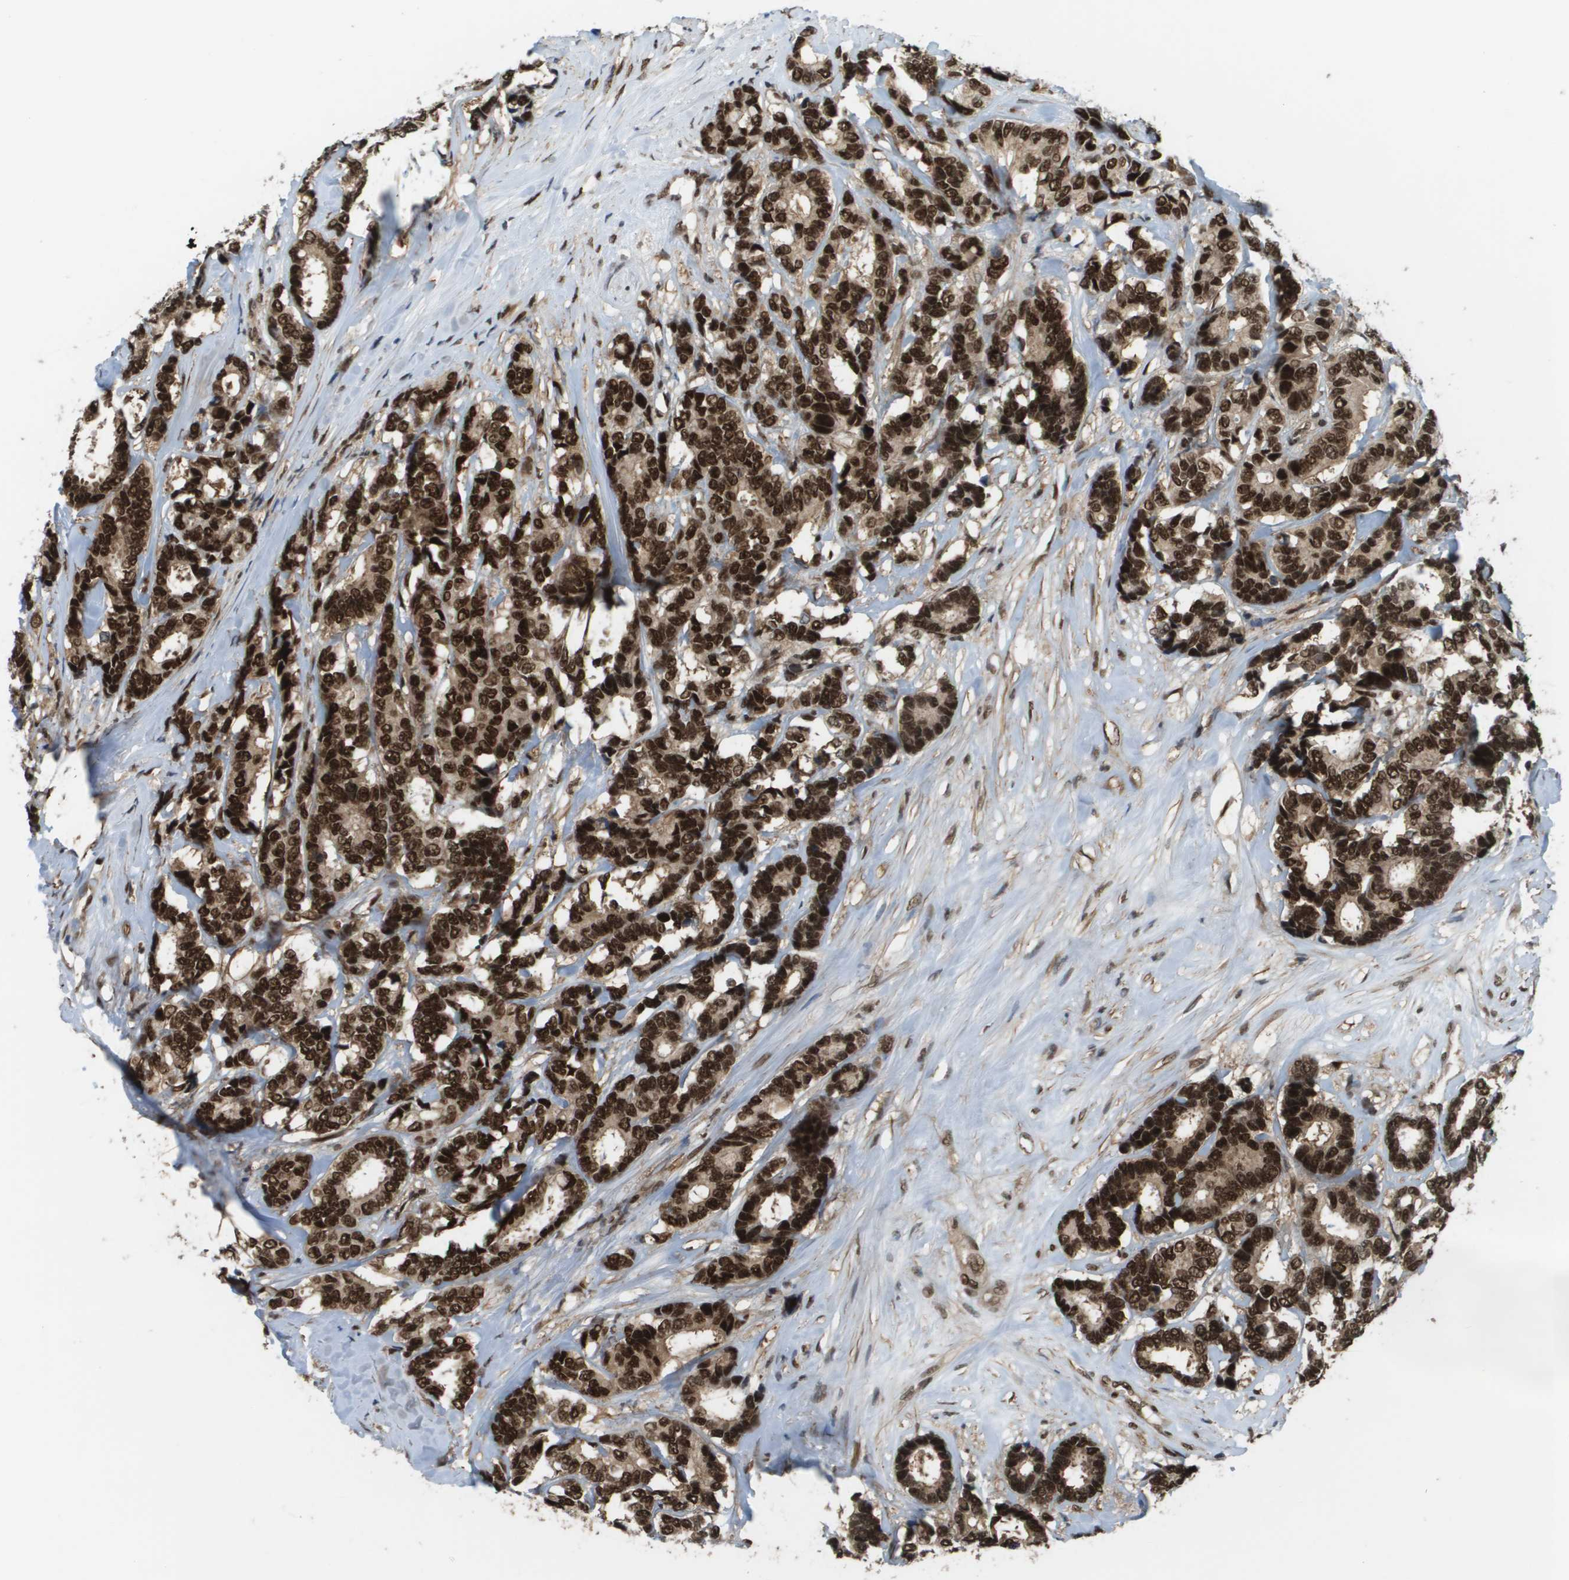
{"staining": {"intensity": "strong", "quantity": ">75%", "location": "cytoplasmic/membranous,nuclear"}, "tissue": "breast cancer", "cell_type": "Tumor cells", "image_type": "cancer", "snomed": [{"axis": "morphology", "description": "Duct carcinoma"}, {"axis": "topography", "description": "Breast"}], "caption": "Immunohistochemical staining of human invasive ductal carcinoma (breast) shows high levels of strong cytoplasmic/membranous and nuclear protein positivity in approximately >75% of tumor cells. Immunohistochemistry stains the protein of interest in brown and the nuclei are stained blue.", "gene": "PRCC", "patient": {"sex": "female", "age": 87}}